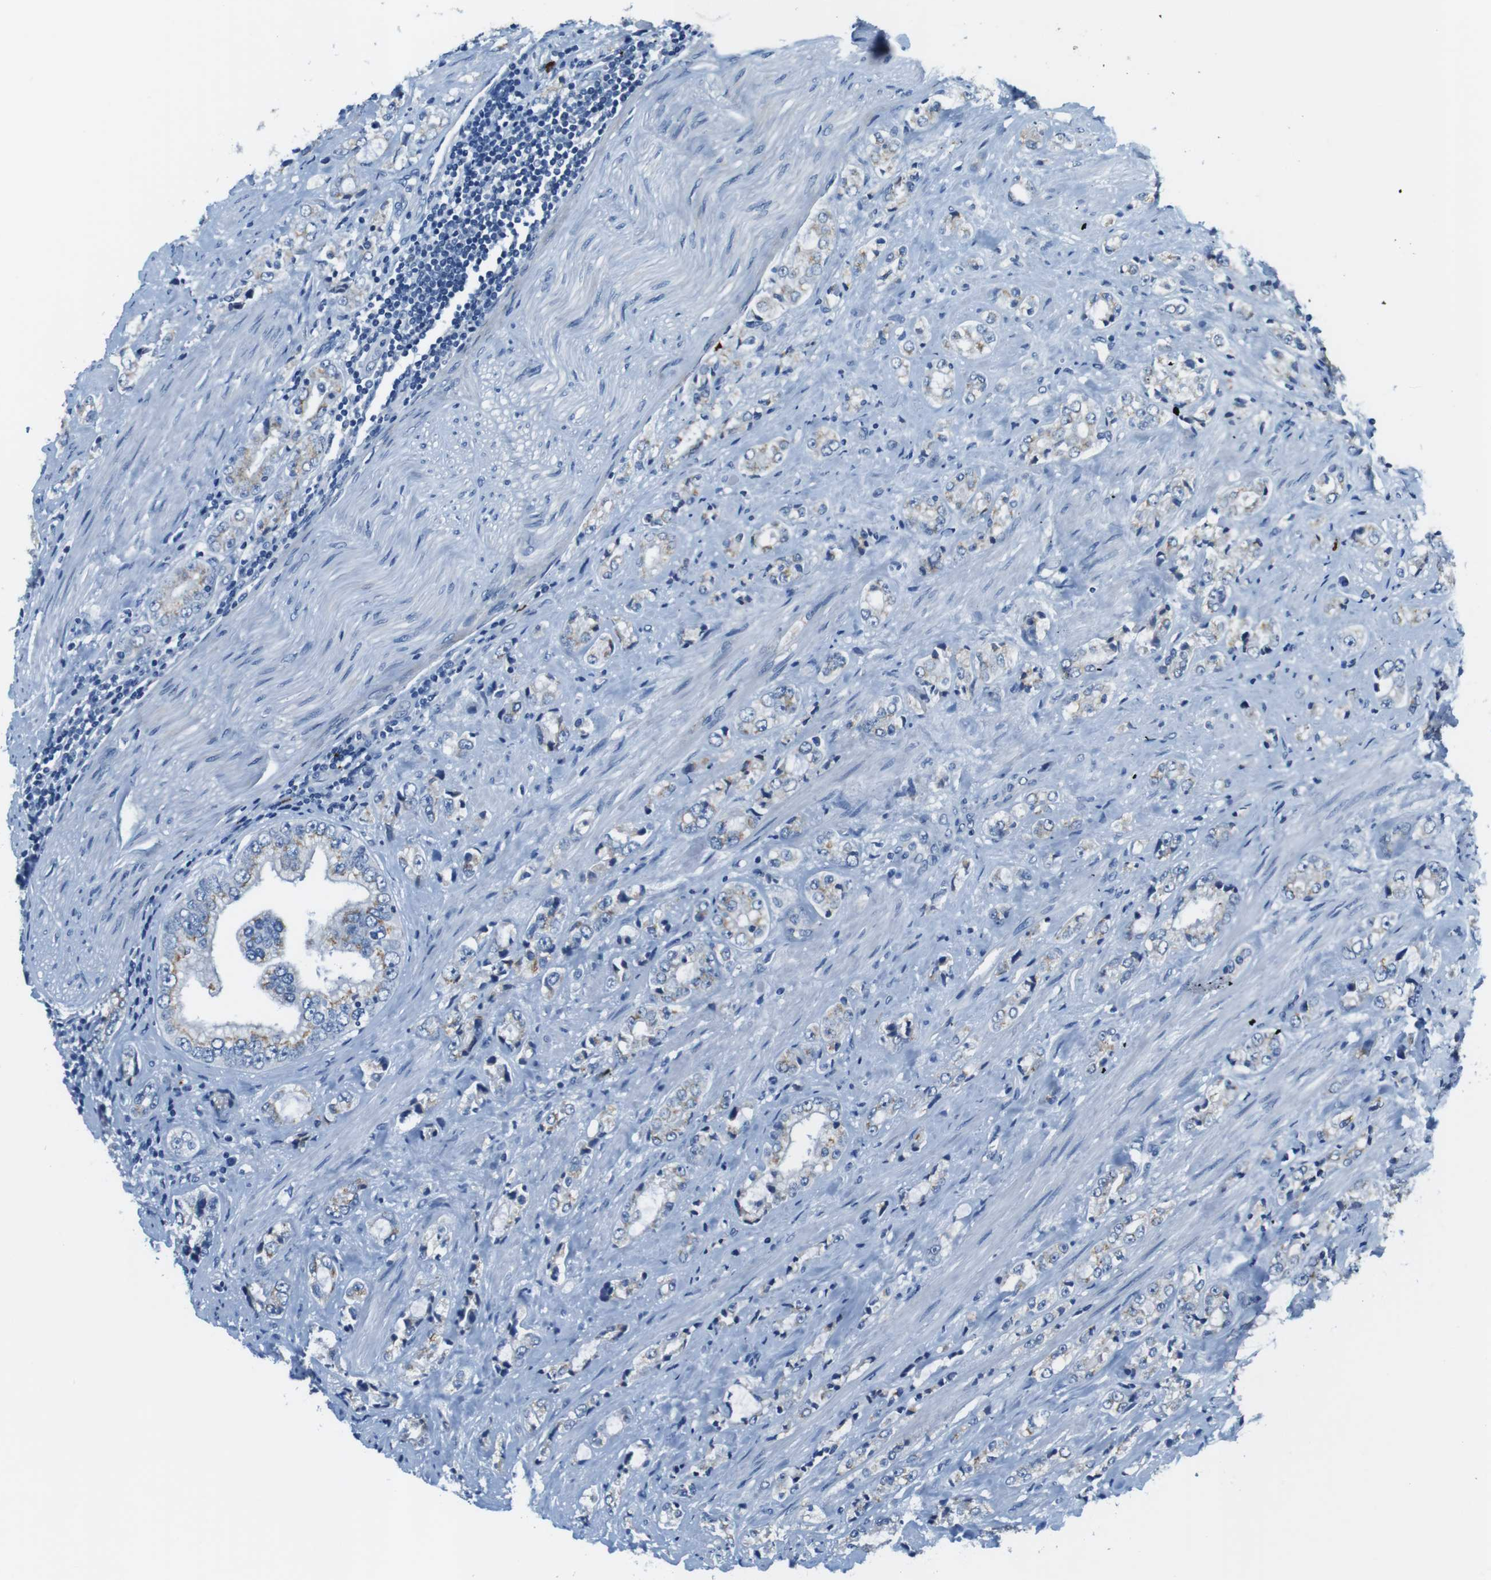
{"staining": {"intensity": "negative", "quantity": "none", "location": "none"}, "tissue": "prostate cancer", "cell_type": "Tumor cells", "image_type": "cancer", "snomed": [{"axis": "morphology", "description": "Adenocarcinoma, High grade"}, {"axis": "topography", "description": "Prostate"}], "caption": "Histopathology image shows no protein positivity in tumor cells of high-grade adenocarcinoma (prostate) tissue.", "gene": "SLC35A3", "patient": {"sex": "male", "age": 61}}